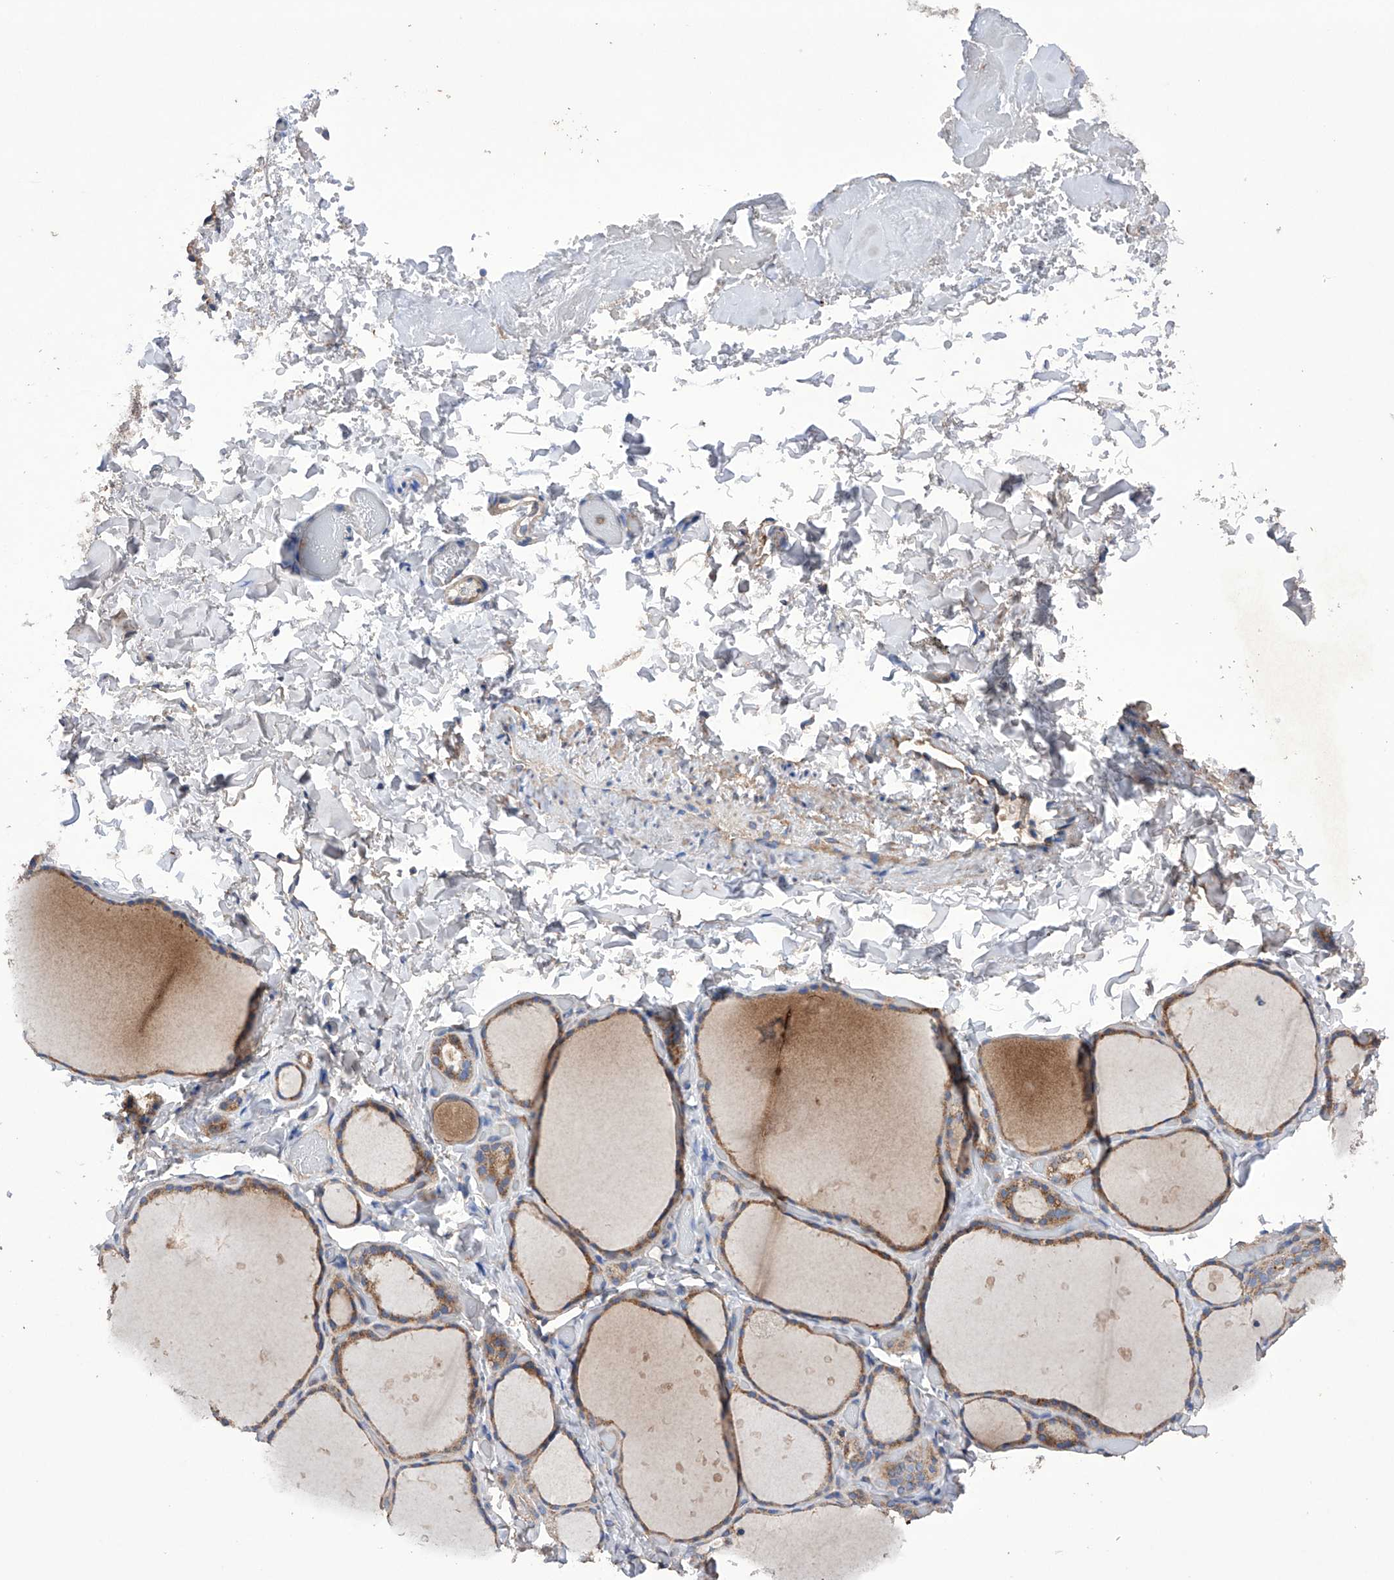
{"staining": {"intensity": "moderate", "quantity": ">75%", "location": "cytoplasmic/membranous"}, "tissue": "thyroid gland", "cell_type": "Glandular cells", "image_type": "normal", "snomed": [{"axis": "morphology", "description": "Normal tissue, NOS"}, {"axis": "topography", "description": "Thyroid gland"}], "caption": "An immunohistochemistry (IHC) micrograph of benign tissue is shown. Protein staining in brown highlights moderate cytoplasmic/membranous positivity in thyroid gland within glandular cells.", "gene": "EFCAB2", "patient": {"sex": "female", "age": 44}}